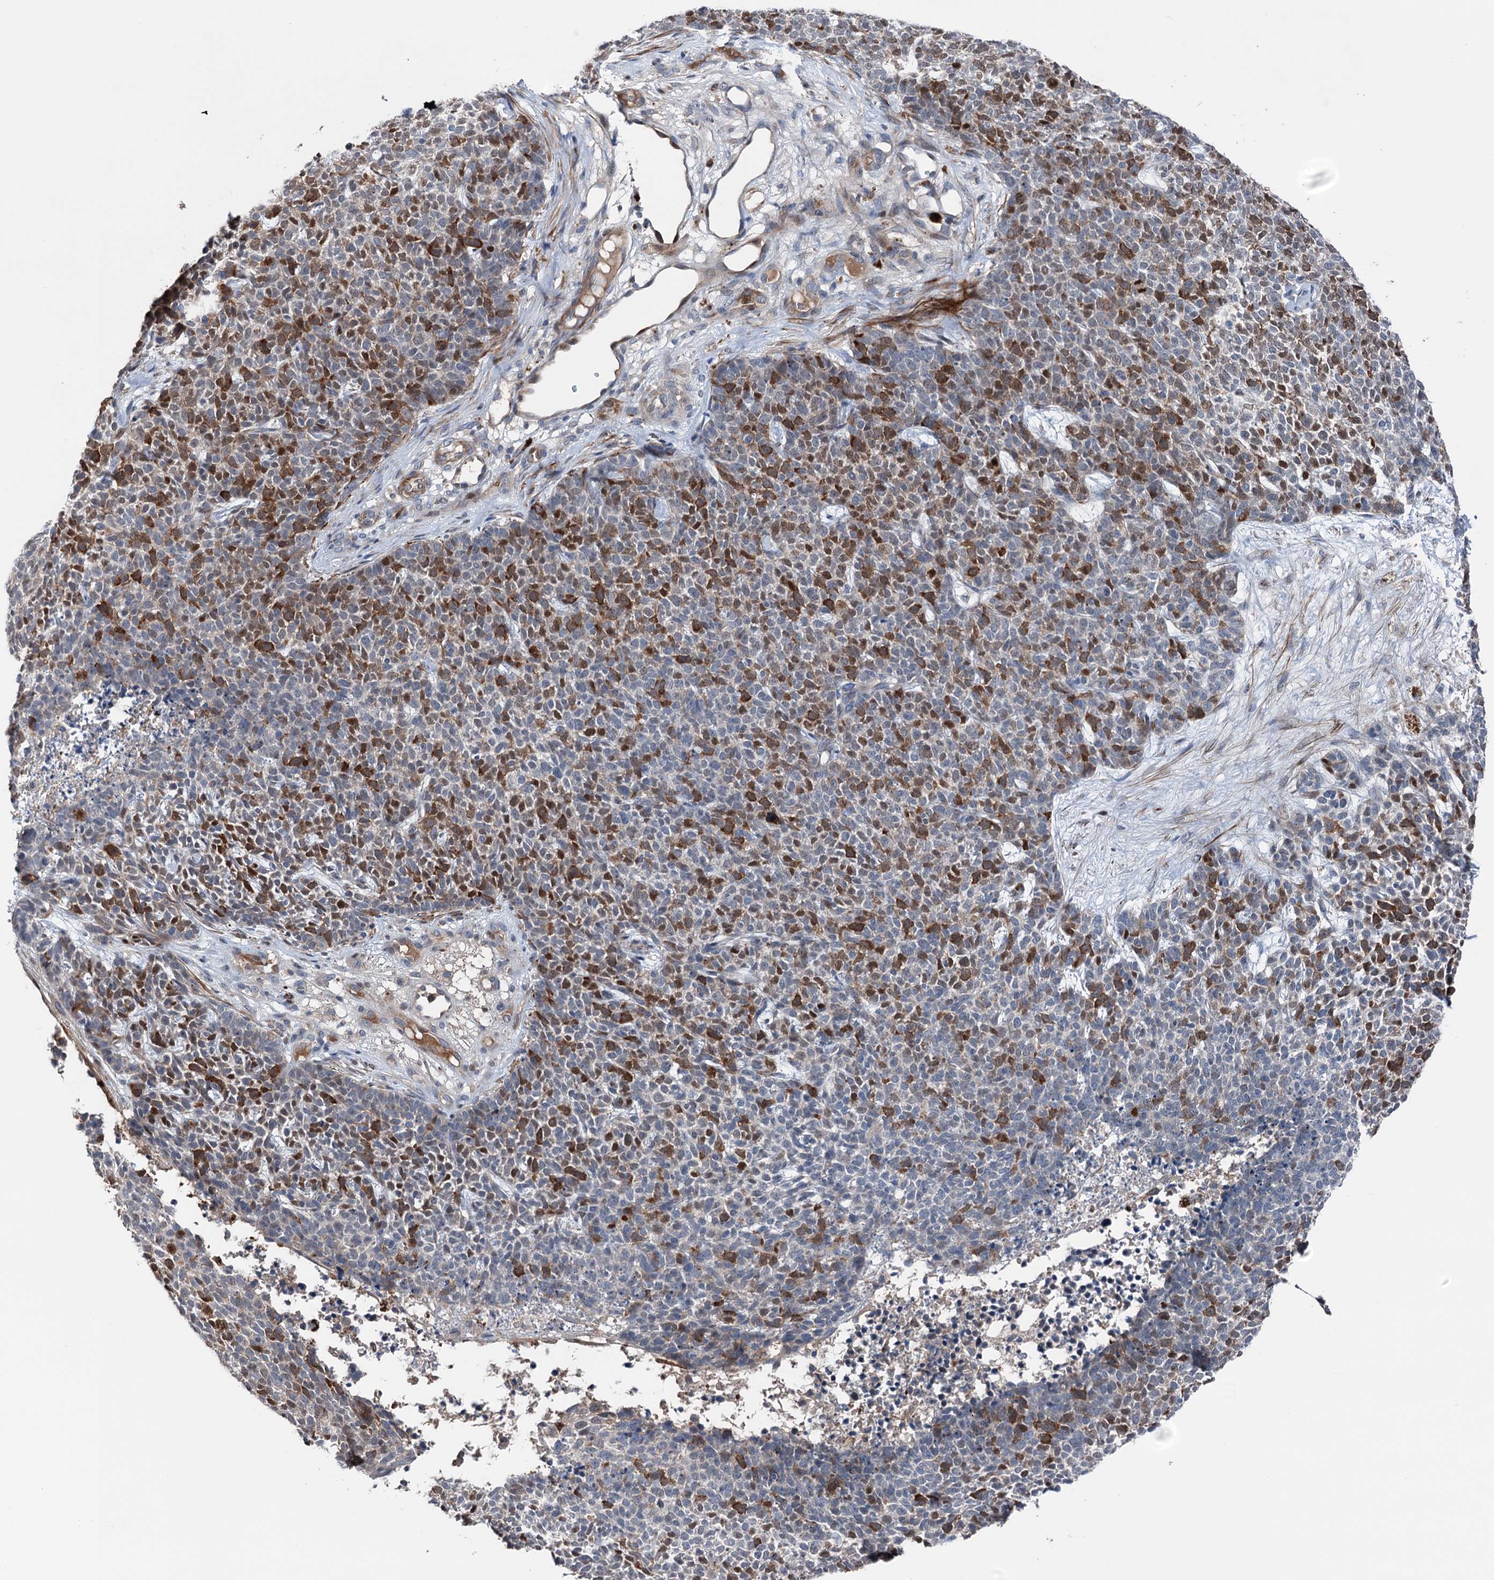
{"staining": {"intensity": "moderate", "quantity": "25%-75%", "location": "cytoplasmic/membranous"}, "tissue": "skin cancer", "cell_type": "Tumor cells", "image_type": "cancer", "snomed": [{"axis": "morphology", "description": "Basal cell carcinoma"}, {"axis": "topography", "description": "Skin"}], "caption": "This histopathology image demonstrates immunohistochemistry (IHC) staining of human skin basal cell carcinoma, with medium moderate cytoplasmic/membranous expression in approximately 25%-75% of tumor cells.", "gene": "NCAPD2", "patient": {"sex": "female", "age": 84}}